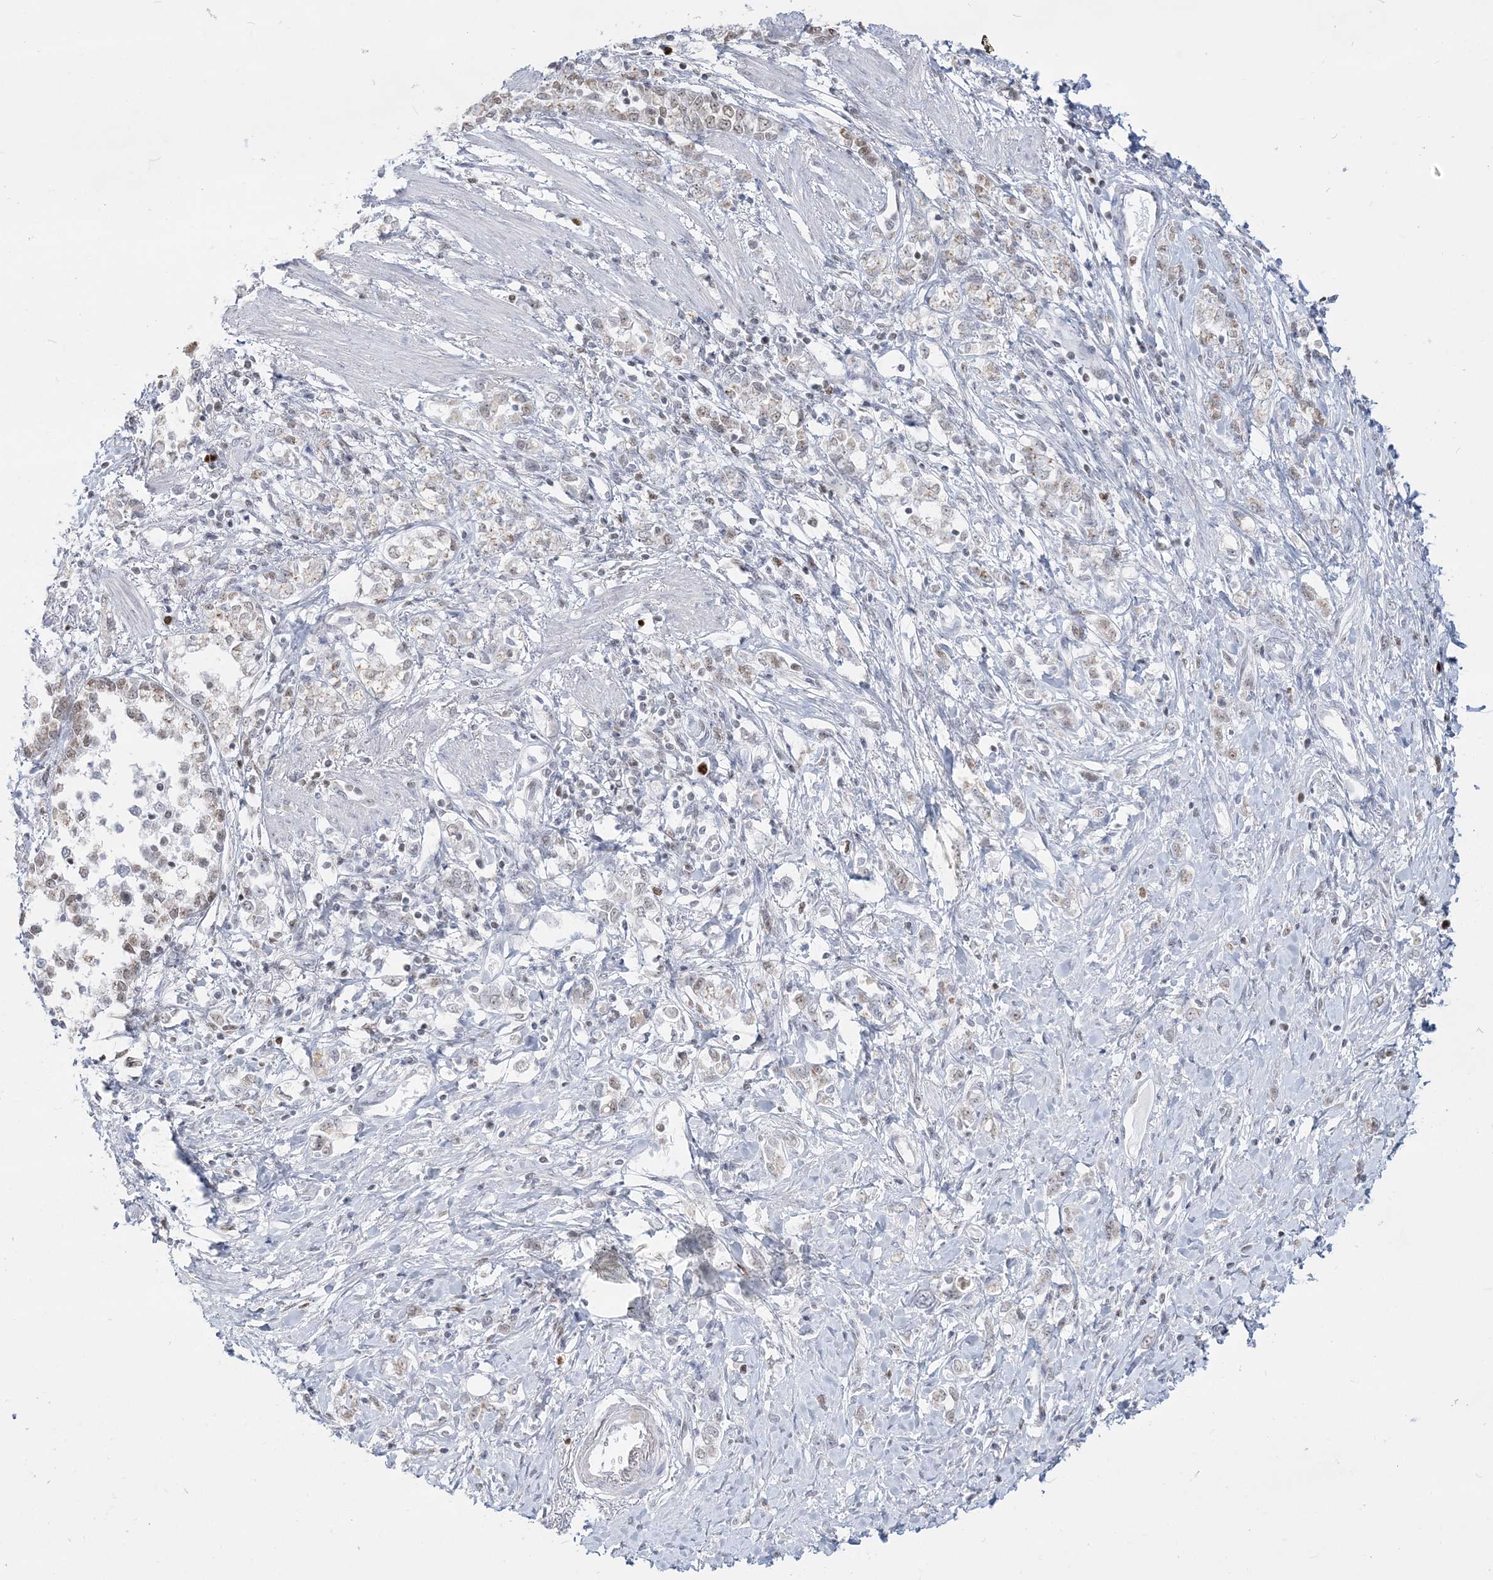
{"staining": {"intensity": "moderate", "quantity": "25%-75%", "location": "nuclear"}, "tissue": "stomach cancer", "cell_type": "Tumor cells", "image_type": "cancer", "snomed": [{"axis": "morphology", "description": "Adenocarcinoma, NOS"}, {"axis": "topography", "description": "Stomach"}], "caption": "Brown immunohistochemical staining in stomach cancer displays moderate nuclear staining in approximately 25%-75% of tumor cells. Using DAB (brown) and hematoxylin (blue) stains, captured at high magnification using brightfield microscopy.", "gene": "DDX21", "patient": {"sex": "female", "age": 76}}